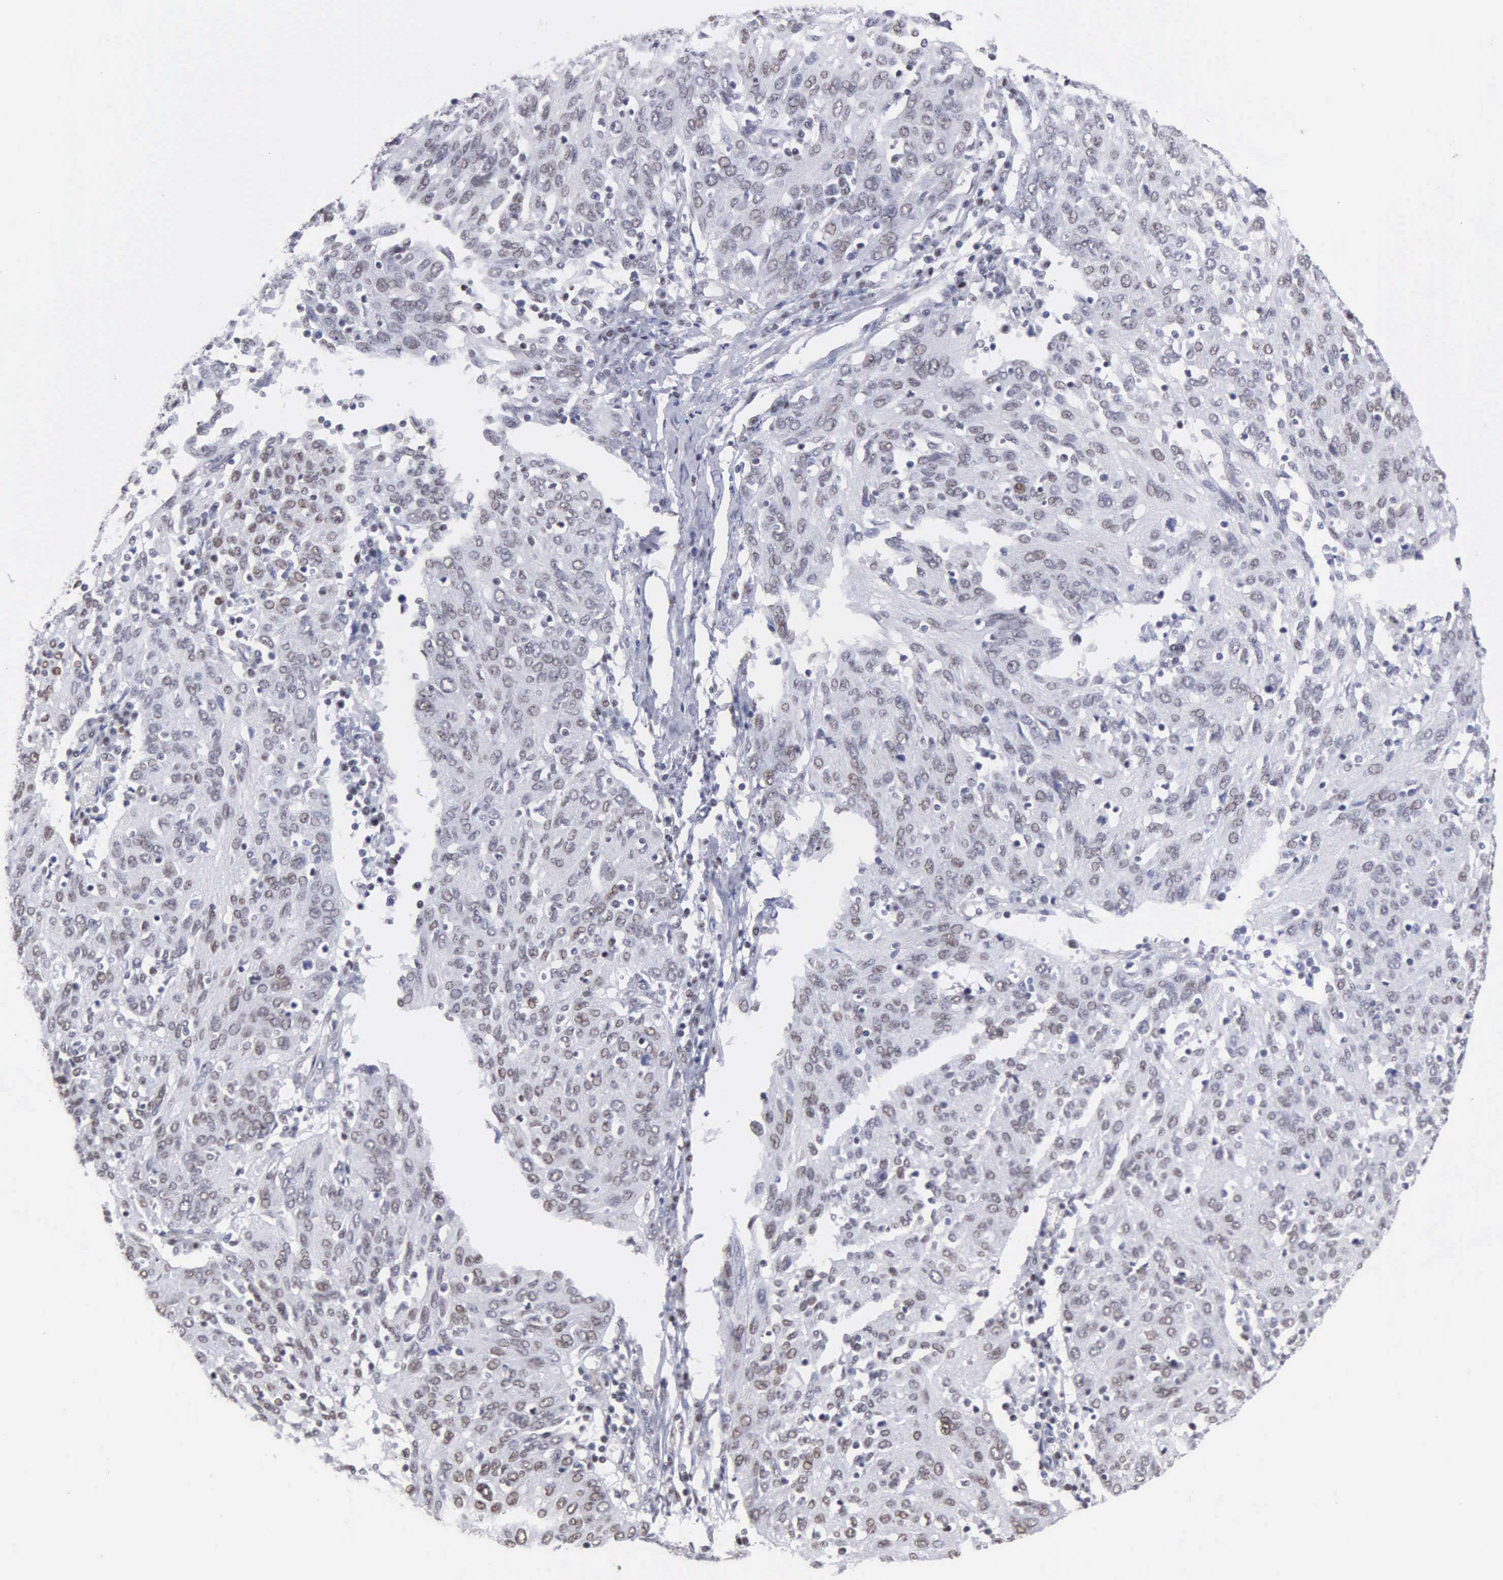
{"staining": {"intensity": "weak", "quantity": "<25%", "location": "nuclear"}, "tissue": "ovarian cancer", "cell_type": "Tumor cells", "image_type": "cancer", "snomed": [{"axis": "morphology", "description": "Carcinoma, endometroid"}, {"axis": "topography", "description": "Ovary"}], "caption": "Tumor cells are negative for brown protein staining in endometroid carcinoma (ovarian).", "gene": "CCNG1", "patient": {"sex": "female", "age": 50}}